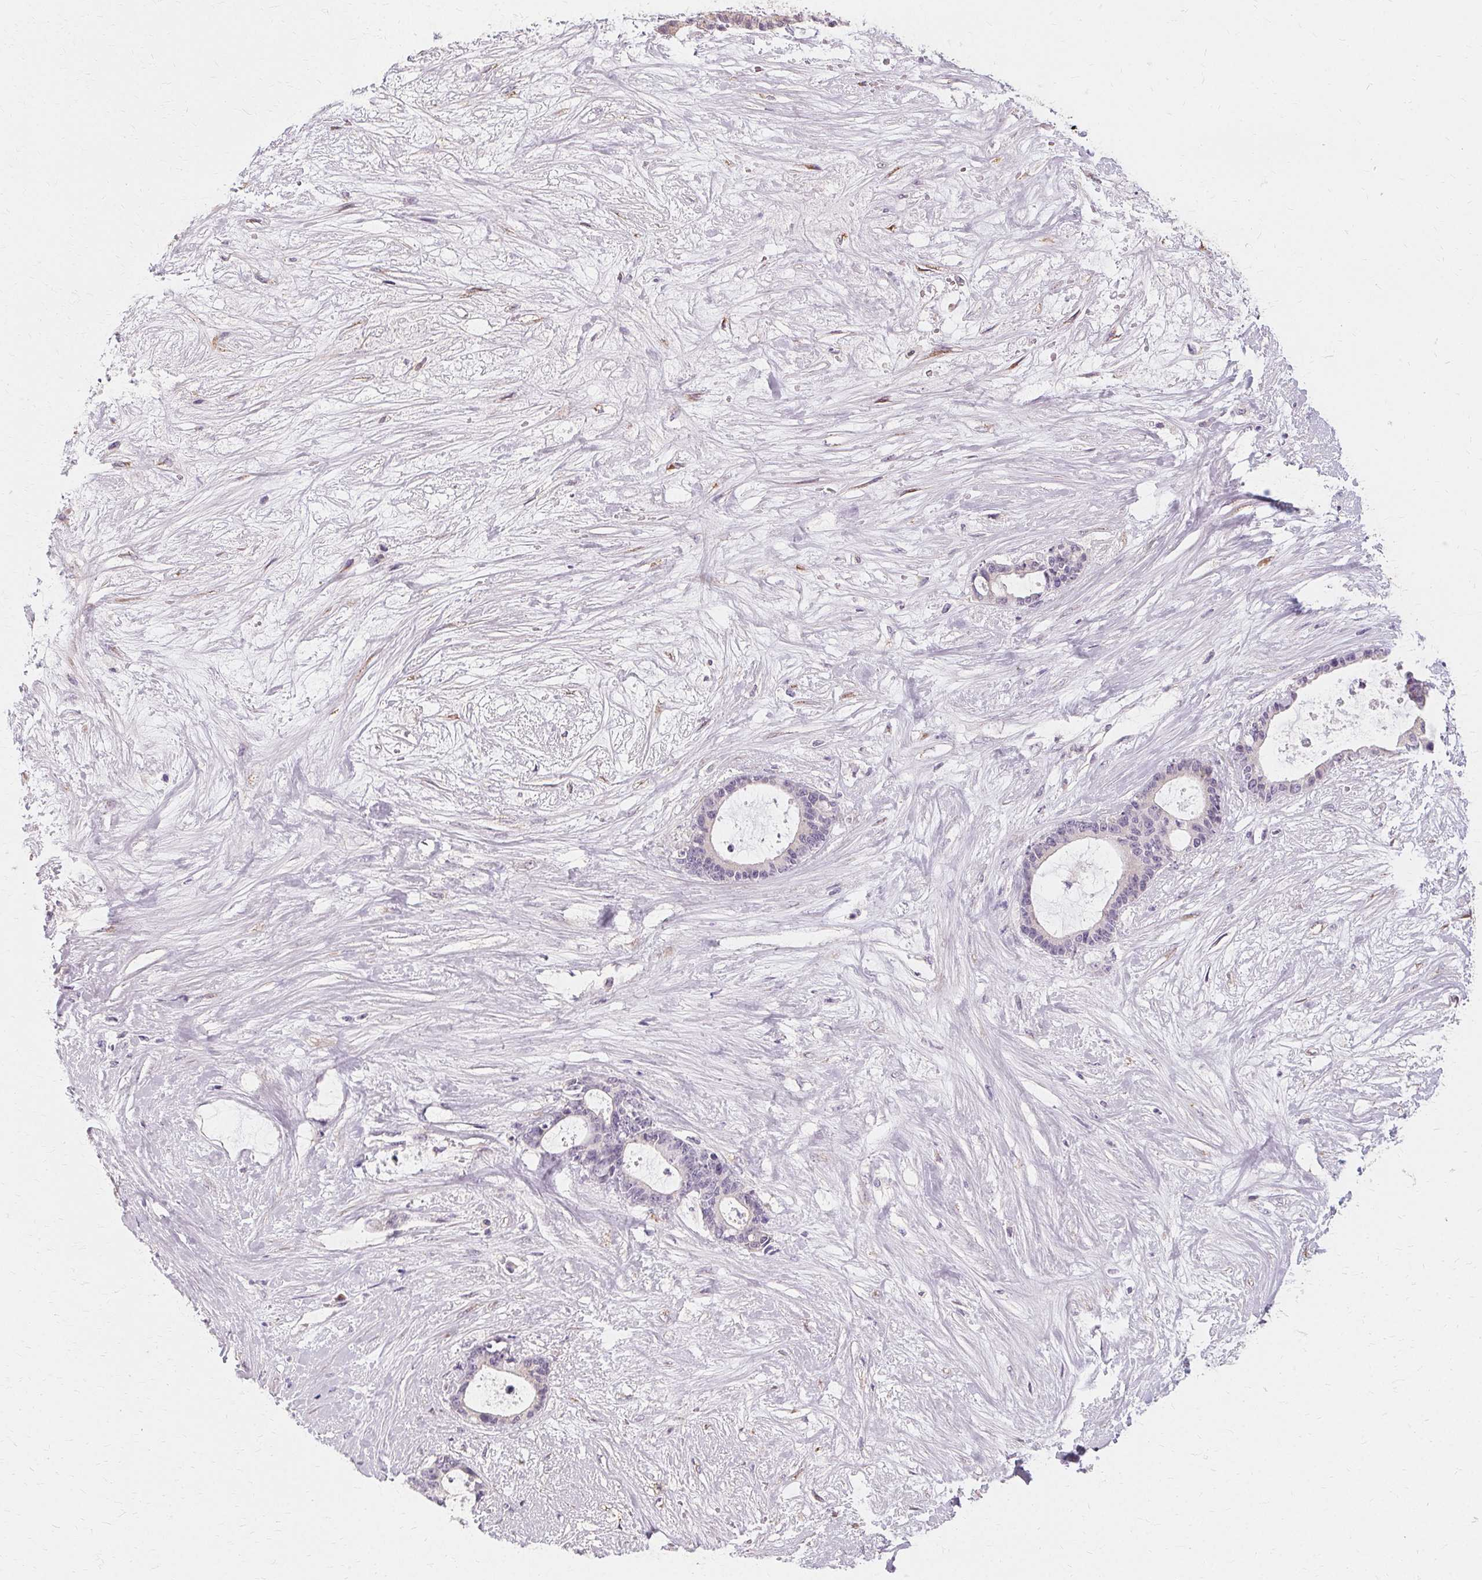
{"staining": {"intensity": "negative", "quantity": "none", "location": "none"}, "tissue": "liver cancer", "cell_type": "Tumor cells", "image_type": "cancer", "snomed": [{"axis": "morphology", "description": "Normal tissue, NOS"}, {"axis": "morphology", "description": "Cholangiocarcinoma"}, {"axis": "topography", "description": "Liver"}, {"axis": "topography", "description": "Peripheral nerve tissue"}], "caption": "A high-resolution micrograph shows immunohistochemistry staining of liver cholangiocarcinoma, which exhibits no significant positivity in tumor cells.", "gene": "FCRL3", "patient": {"sex": "female", "age": 73}}